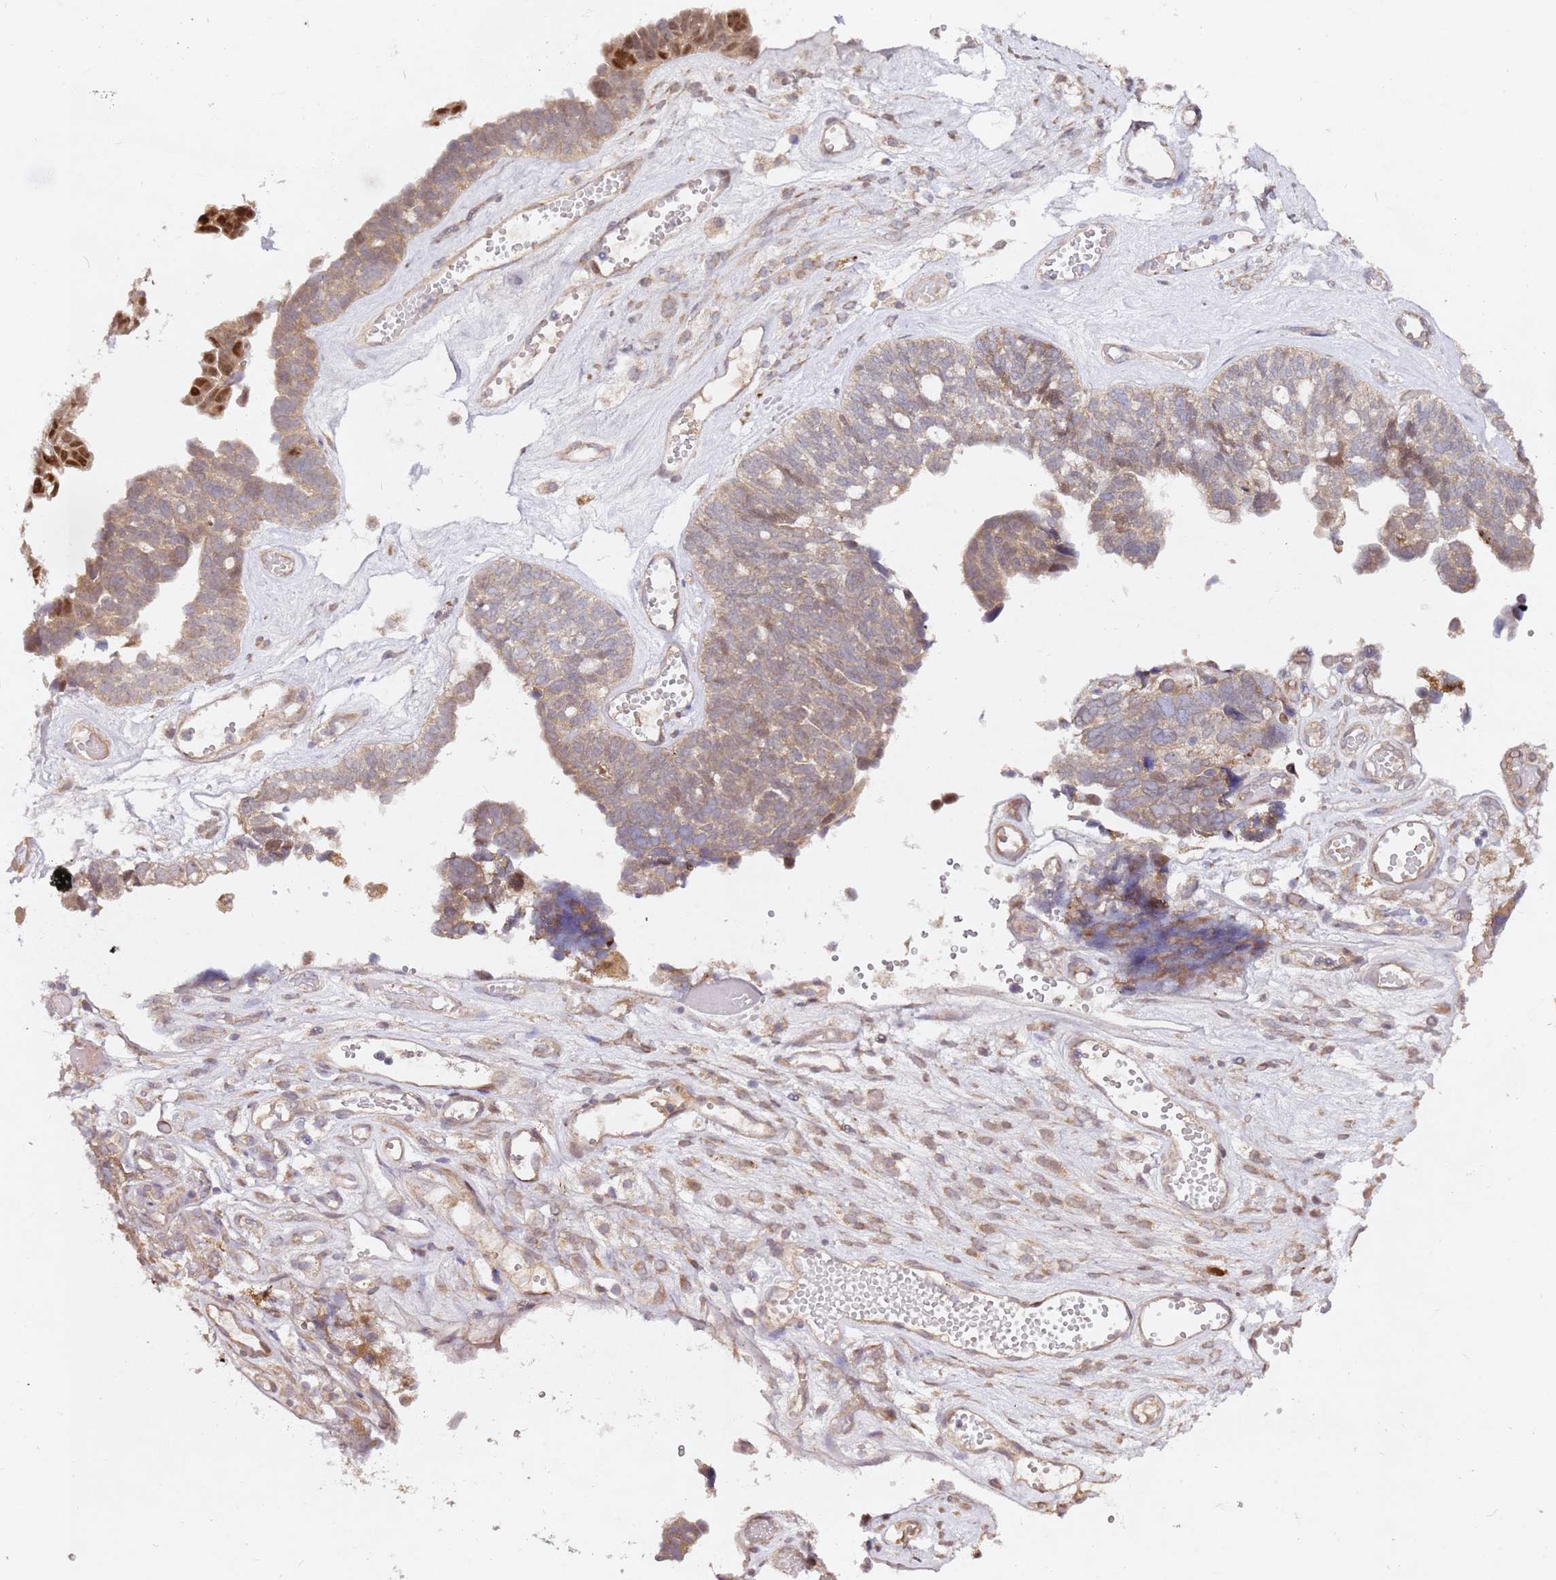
{"staining": {"intensity": "moderate", "quantity": ">75%", "location": "cytoplasmic/membranous,nuclear"}, "tissue": "ovarian cancer", "cell_type": "Tumor cells", "image_type": "cancer", "snomed": [{"axis": "morphology", "description": "Cystadenocarcinoma, serous, NOS"}, {"axis": "topography", "description": "Ovary"}], "caption": "Human ovarian serous cystadenocarcinoma stained with a brown dye reveals moderate cytoplasmic/membranous and nuclear positive expression in approximately >75% of tumor cells.", "gene": "ALG11", "patient": {"sex": "female", "age": 79}}